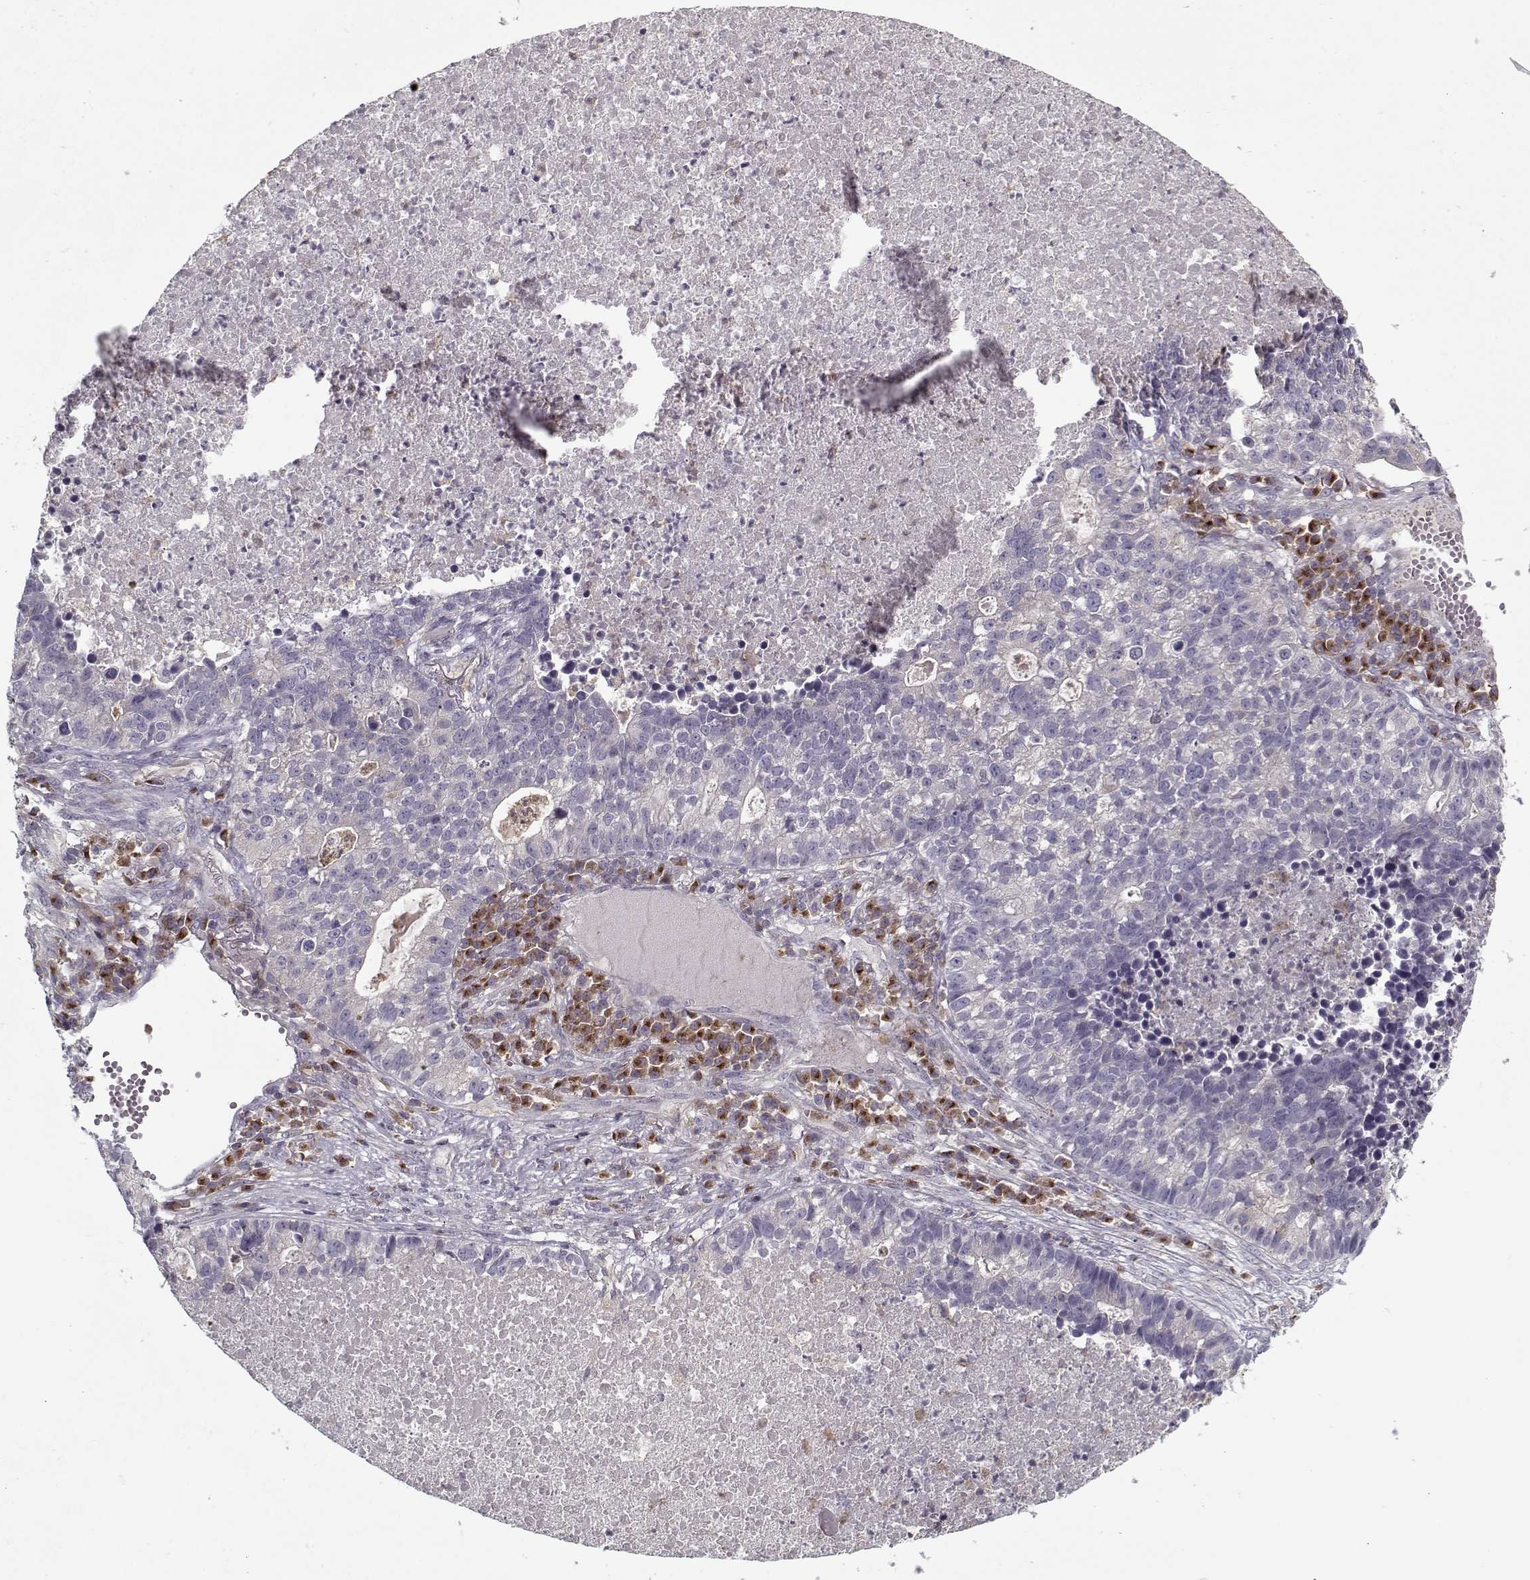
{"staining": {"intensity": "negative", "quantity": "none", "location": "none"}, "tissue": "lung cancer", "cell_type": "Tumor cells", "image_type": "cancer", "snomed": [{"axis": "morphology", "description": "Adenocarcinoma, NOS"}, {"axis": "topography", "description": "Lung"}], "caption": "Immunohistochemistry photomicrograph of adenocarcinoma (lung) stained for a protein (brown), which reveals no positivity in tumor cells.", "gene": "UNC13D", "patient": {"sex": "male", "age": 57}}